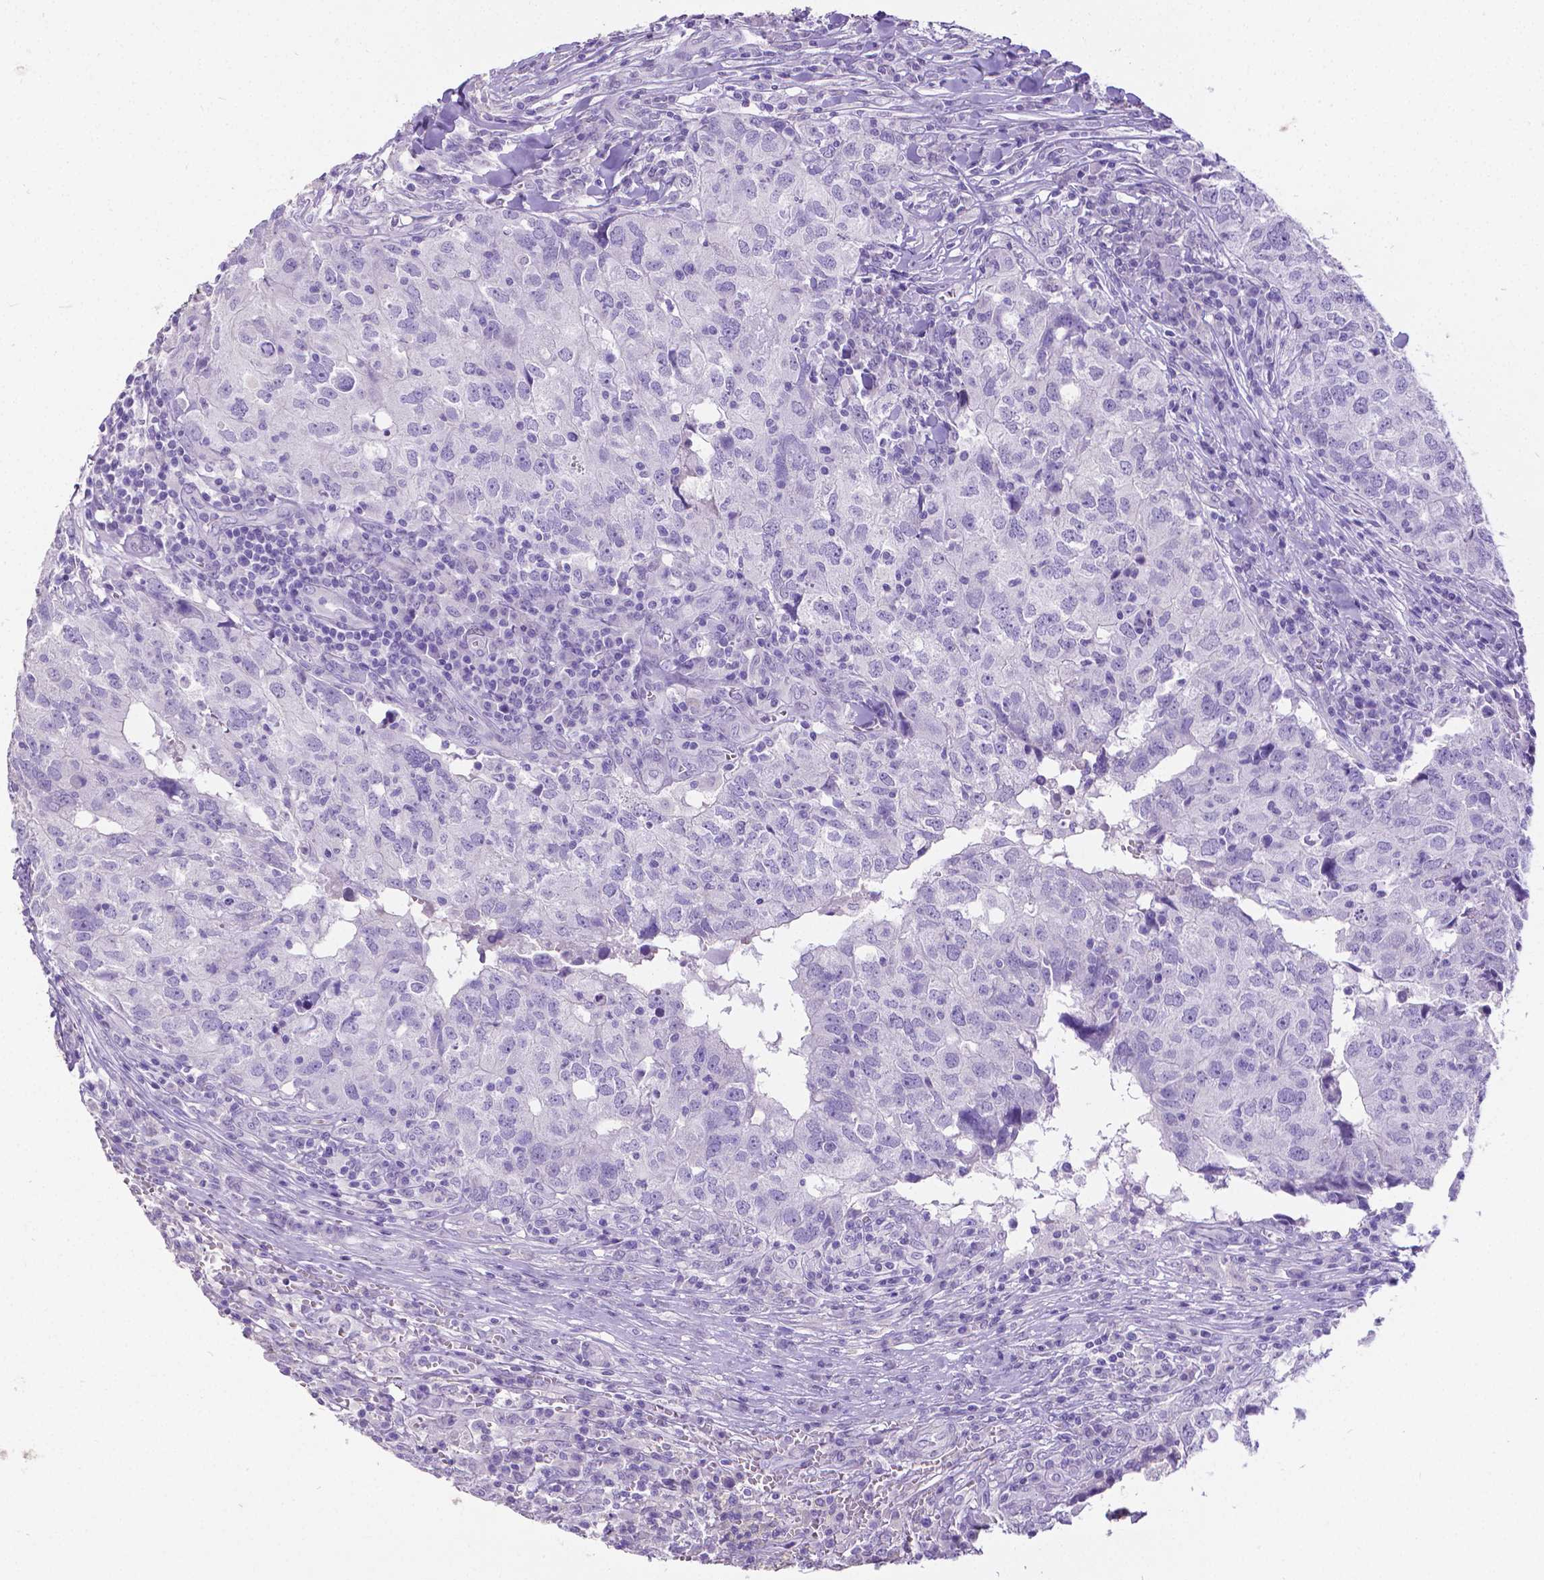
{"staining": {"intensity": "negative", "quantity": "none", "location": "none"}, "tissue": "breast cancer", "cell_type": "Tumor cells", "image_type": "cancer", "snomed": [{"axis": "morphology", "description": "Duct carcinoma"}, {"axis": "topography", "description": "Breast"}], "caption": "There is no significant expression in tumor cells of breast infiltrating ductal carcinoma.", "gene": "SATB2", "patient": {"sex": "female", "age": 30}}